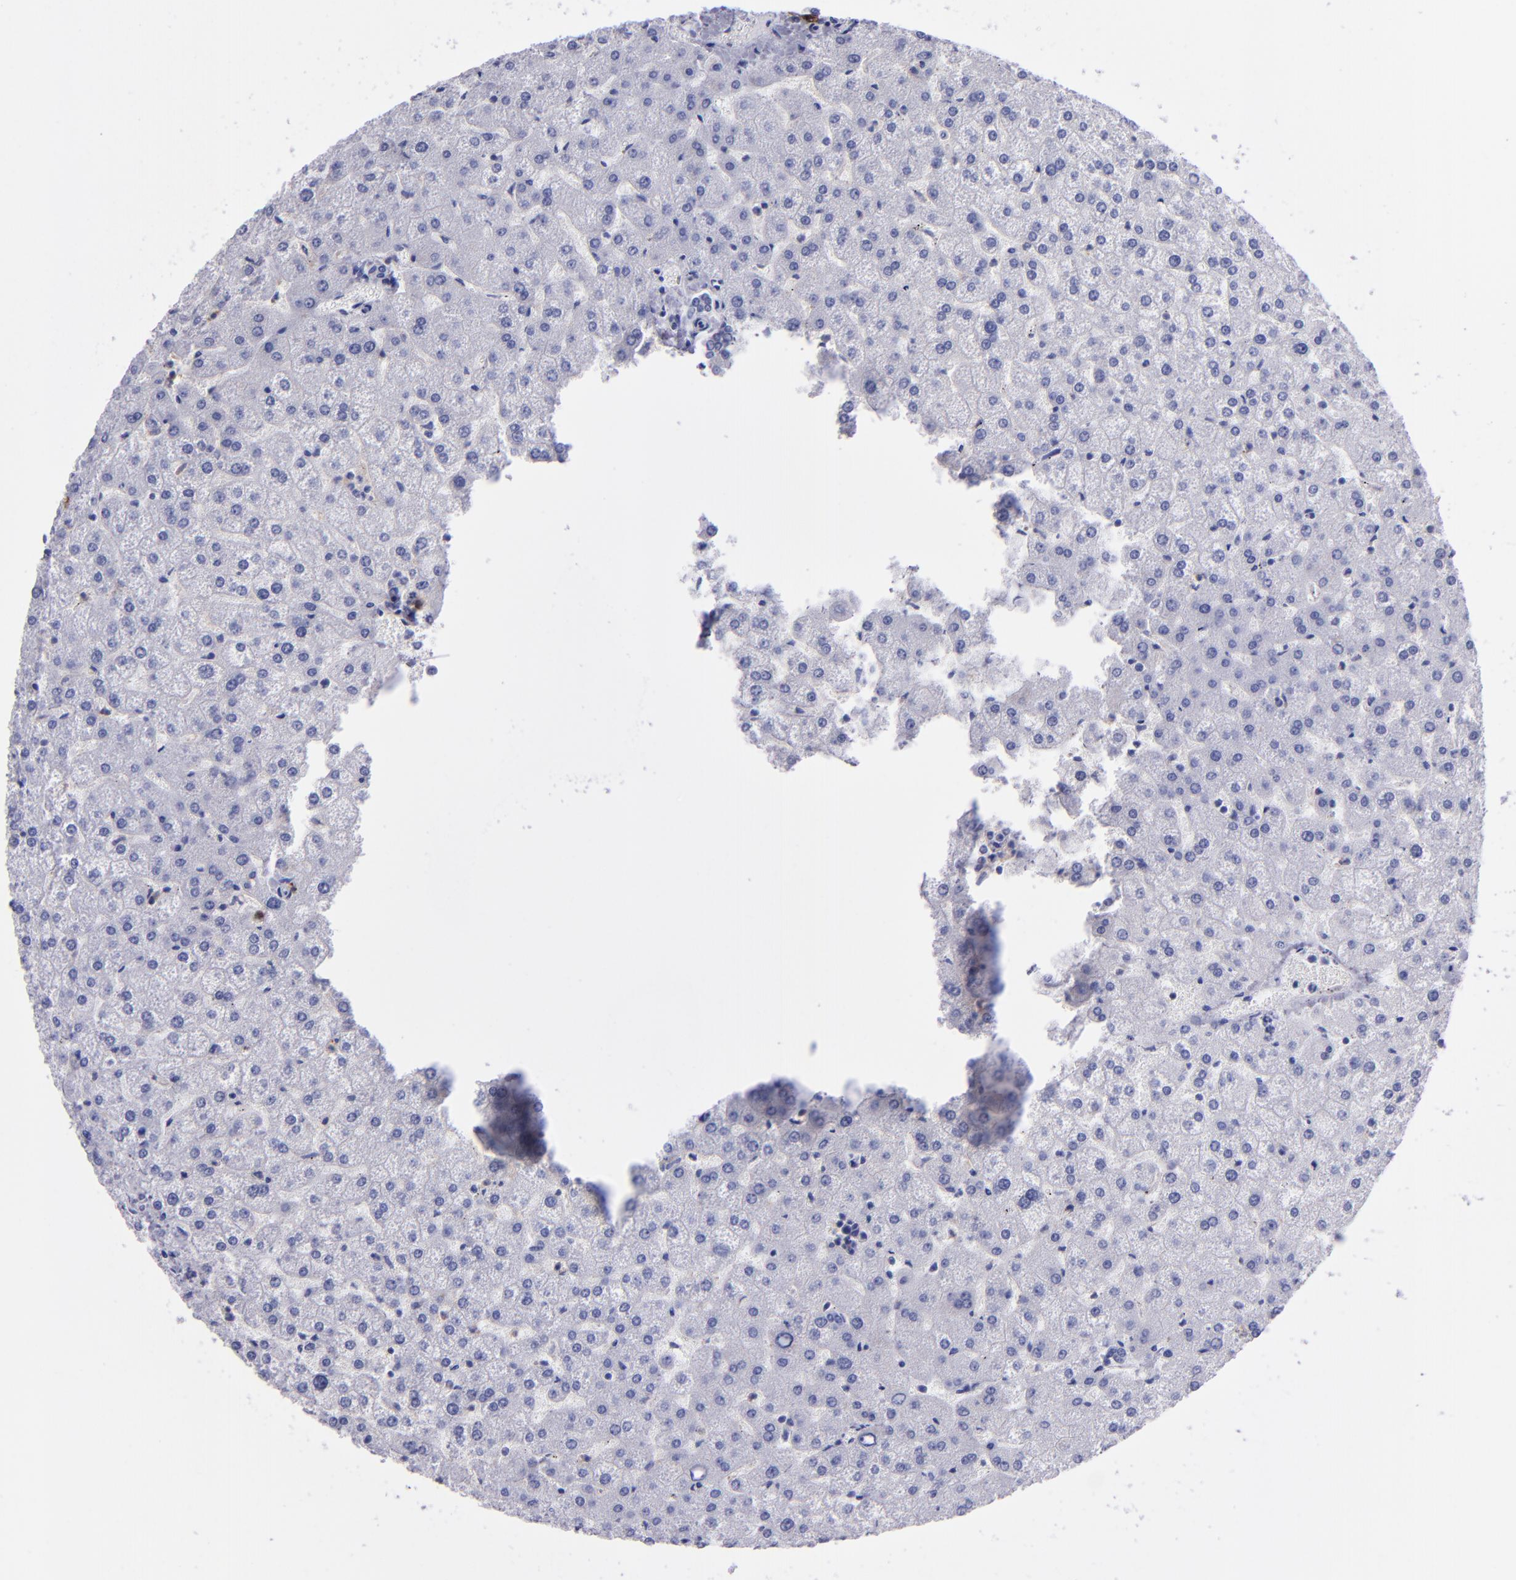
{"staining": {"intensity": "negative", "quantity": "none", "location": "none"}, "tissue": "liver", "cell_type": "Cholangiocytes", "image_type": "normal", "snomed": [{"axis": "morphology", "description": "Normal tissue, NOS"}, {"axis": "topography", "description": "Liver"}], "caption": "The immunohistochemistry (IHC) histopathology image has no significant positivity in cholangiocytes of liver. The staining is performed using DAB (3,3'-diaminobenzidine) brown chromogen with nuclei counter-stained in using hematoxylin.", "gene": "CD38", "patient": {"sex": "female", "age": 32}}